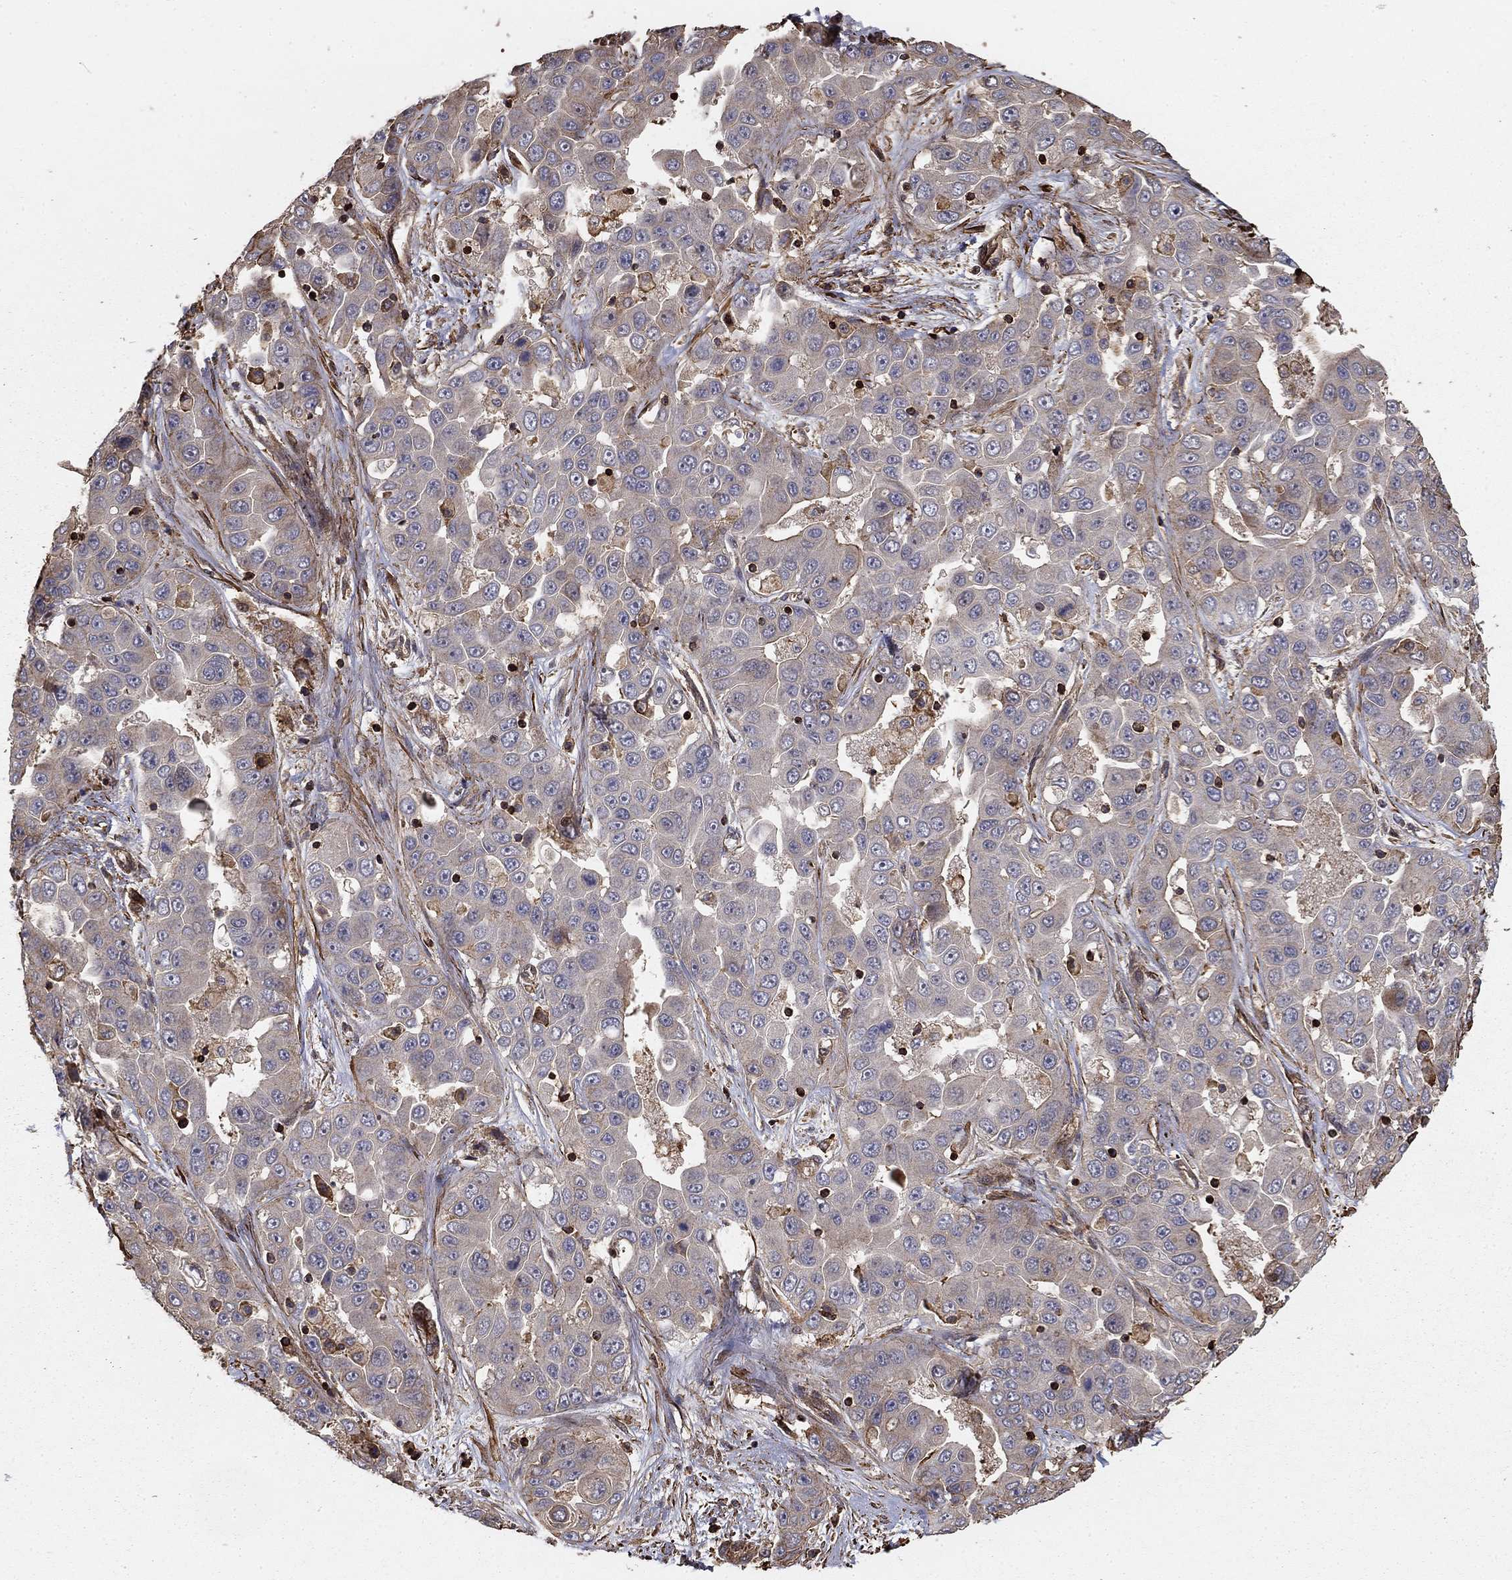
{"staining": {"intensity": "moderate", "quantity": "<25%", "location": "cytoplasmic/membranous"}, "tissue": "liver cancer", "cell_type": "Tumor cells", "image_type": "cancer", "snomed": [{"axis": "morphology", "description": "Cholangiocarcinoma"}, {"axis": "topography", "description": "Liver"}], "caption": "Protein analysis of liver cancer tissue demonstrates moderate cytoplasmic/membranous positivity in approximately <25% of tumor cells.", "gene": "HABP4", "patient": {"sex": "female", "age": 52}}